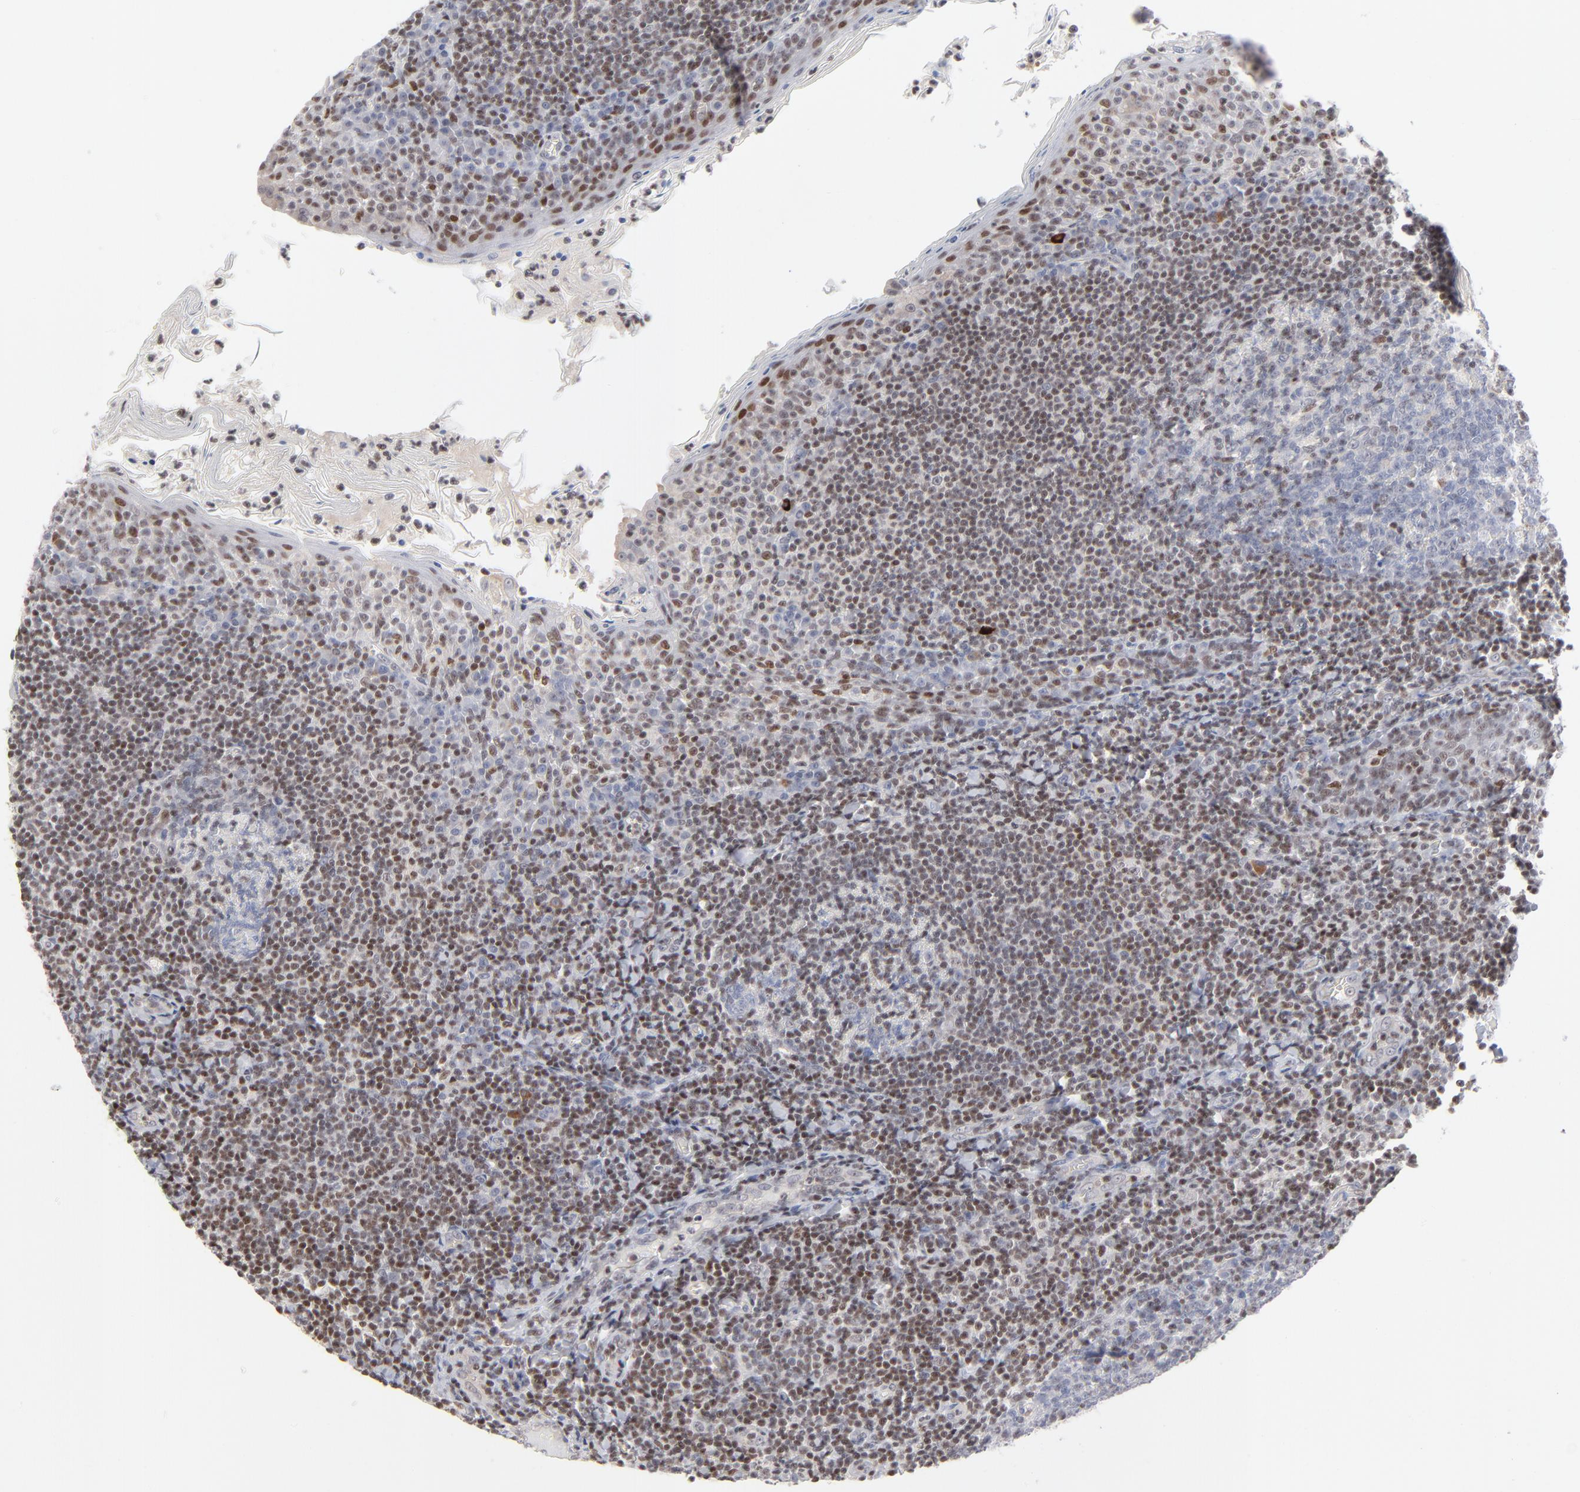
{"staining": {"intensity": "moderate", "quantity": "<25%", "location": "nuclear"}, "tissue": "tonsil", "cell_type": "Germinal center cells", "image_type": "normal", "snomed": [{"axis": "morphology", "description": "Normal tissue, NOS"}, {"axis": "topography", "description": "Tonsil"}], "caption": "The photomicrograph reveals a brown stain indicating the presence of a protein in the nuclear of germinal center cells in tonsil.", "gene": "MAX", "patient": {"sex": "male", "age": 31}}